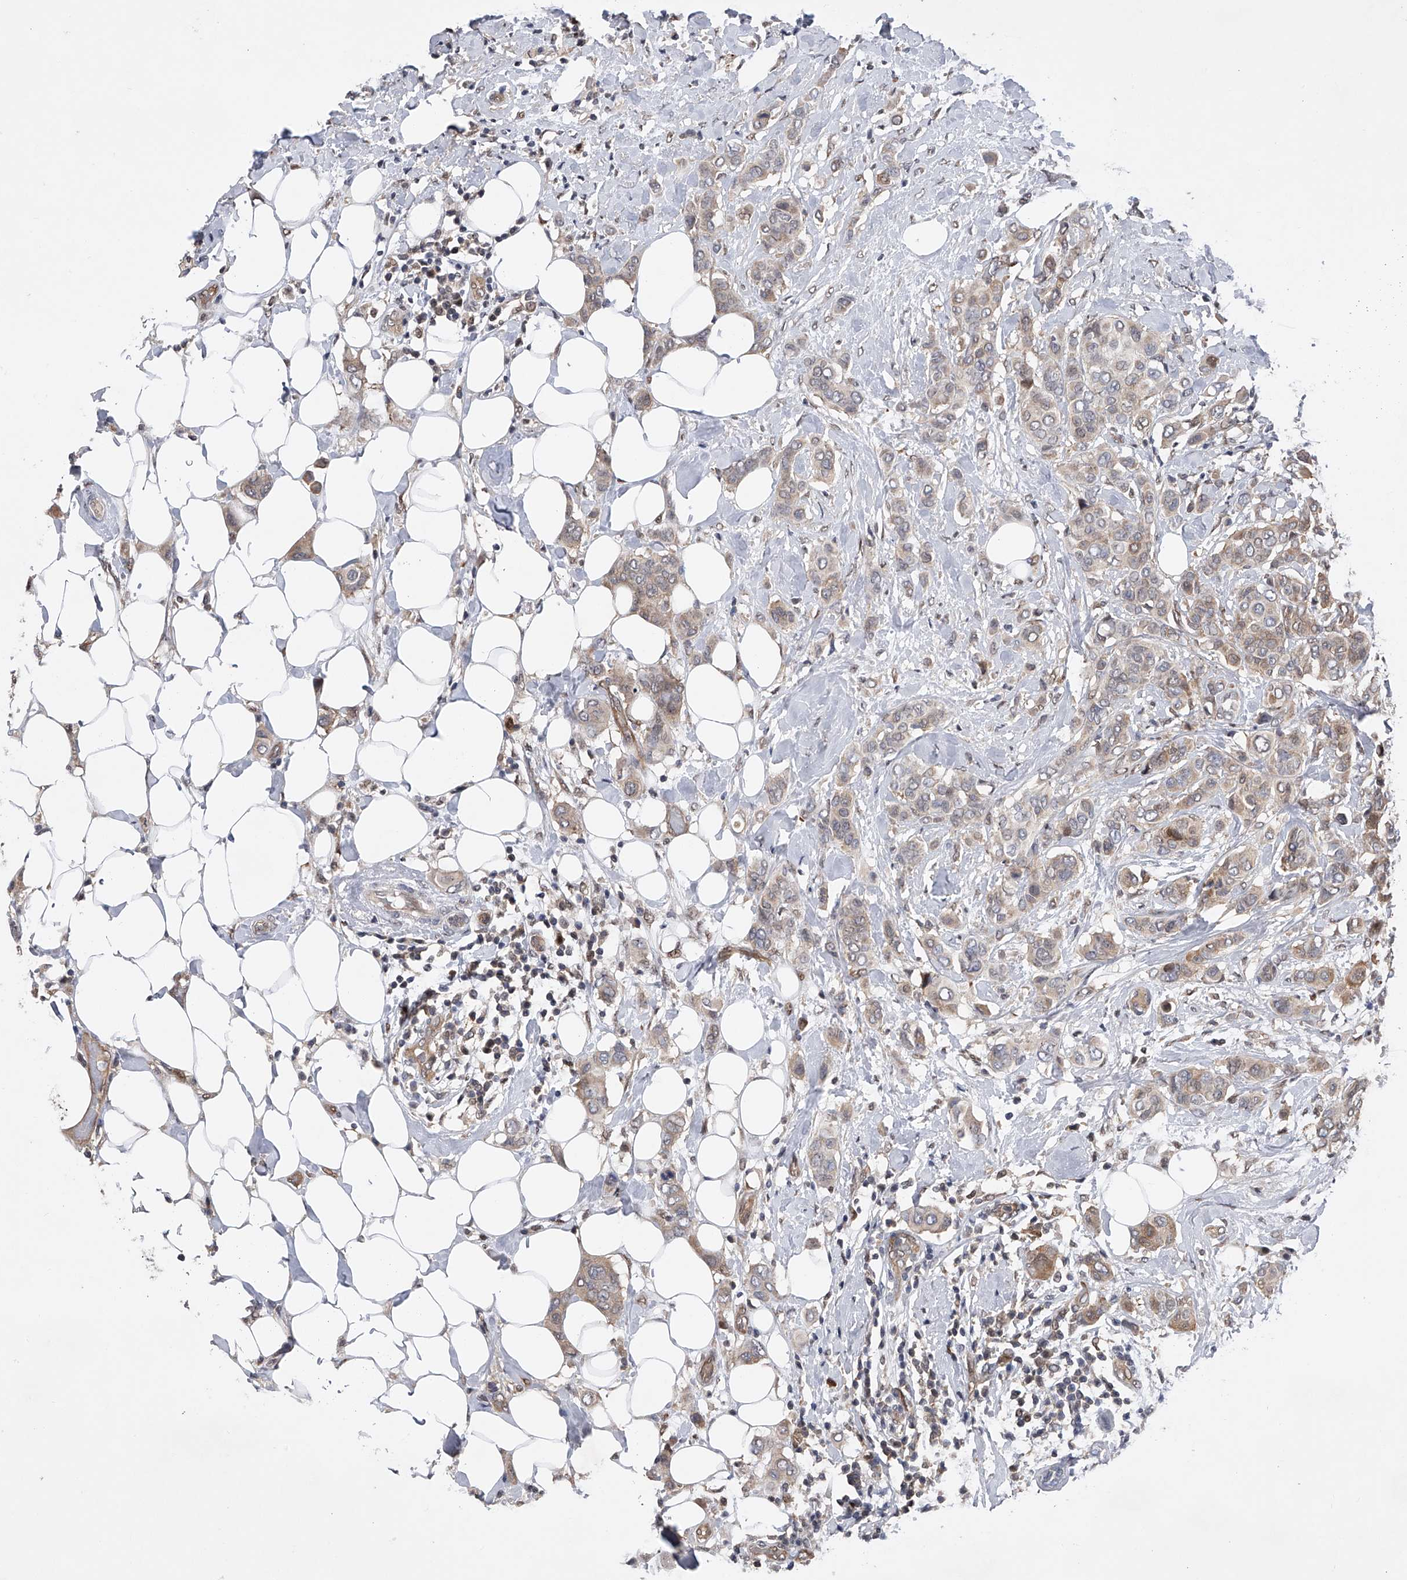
{"staining": {"intensity": "weak", "quantity": ">75%", "location": "cytoplasmic/membranous"}, "tissue": "breast cancer", "cell_type": "Tumor cells", "image_type": "cancer", "snomed": [{"axis": "morphology", "description": "Lobular carcinoma"}, {"axis": "topography", "description": "Breast"}], "caption": "IHC of breast cancer shows low levels of weak cytoplasmic/membranous expression in approximately >75% of tumor cells.", "gene": "RWDD2A", "patient": {"sex": "female", "age": 51}}